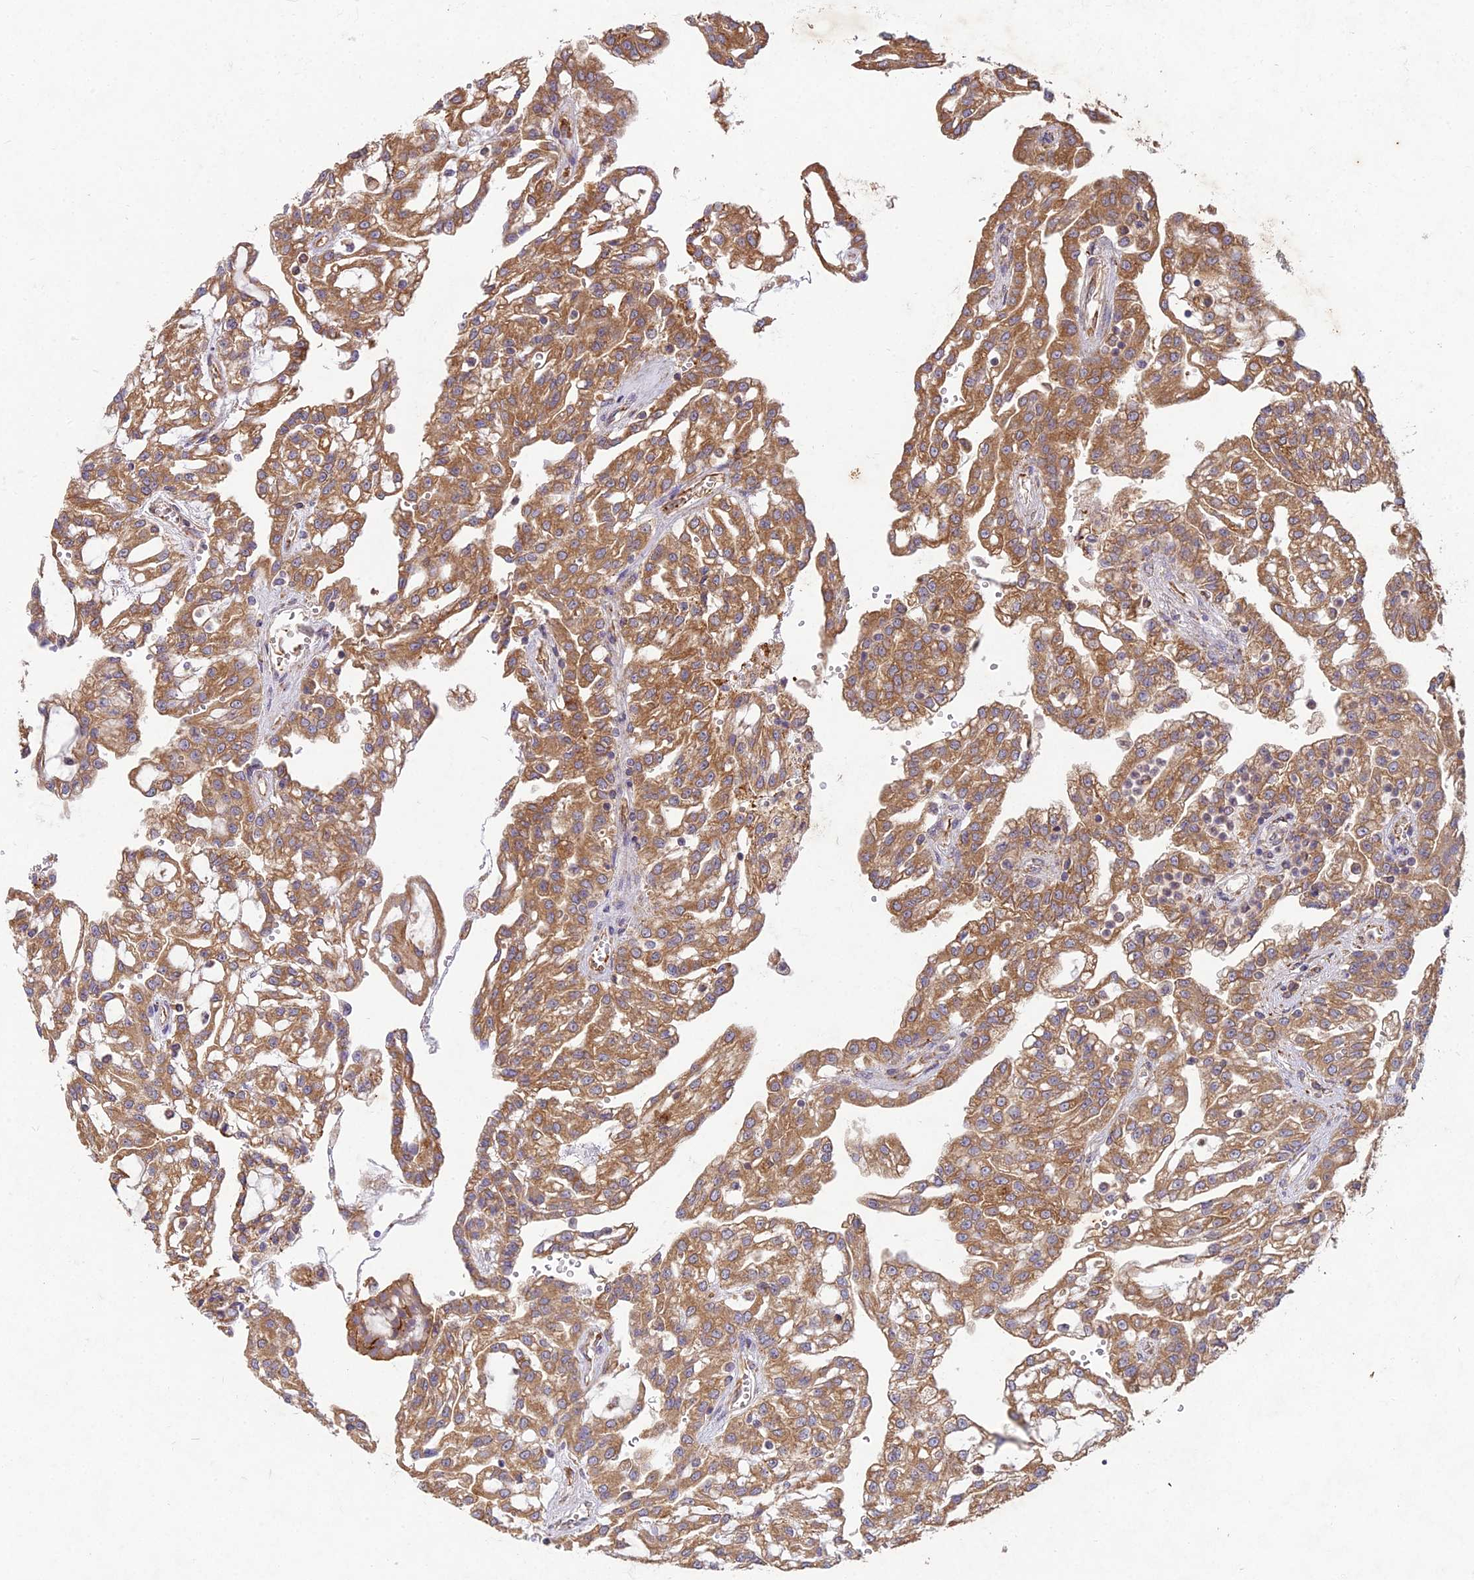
{"staining": {"intensity": "moderate", "quantity": ">75%", "location": "cytoplasmic/membranous"}, "tissue": "renal cancer", "cell_type": "Tumor cells", "image_type": "cancer", "snomed": [{"axis": "morphology", "description": "Adenocarcinoma, NOS"}, {"axis": "topography", "description": "Kidney"}], "caption": "This photomicrograph shows renal cancer stained with IHC to label a protein in brown. The cytoplasmic/membranous of tumor cells show moderate positivity for the protein. Nuclei are counter-stained blue.", "gene": "NXNL2", "patient": {"sex": "male", "age": 63}}